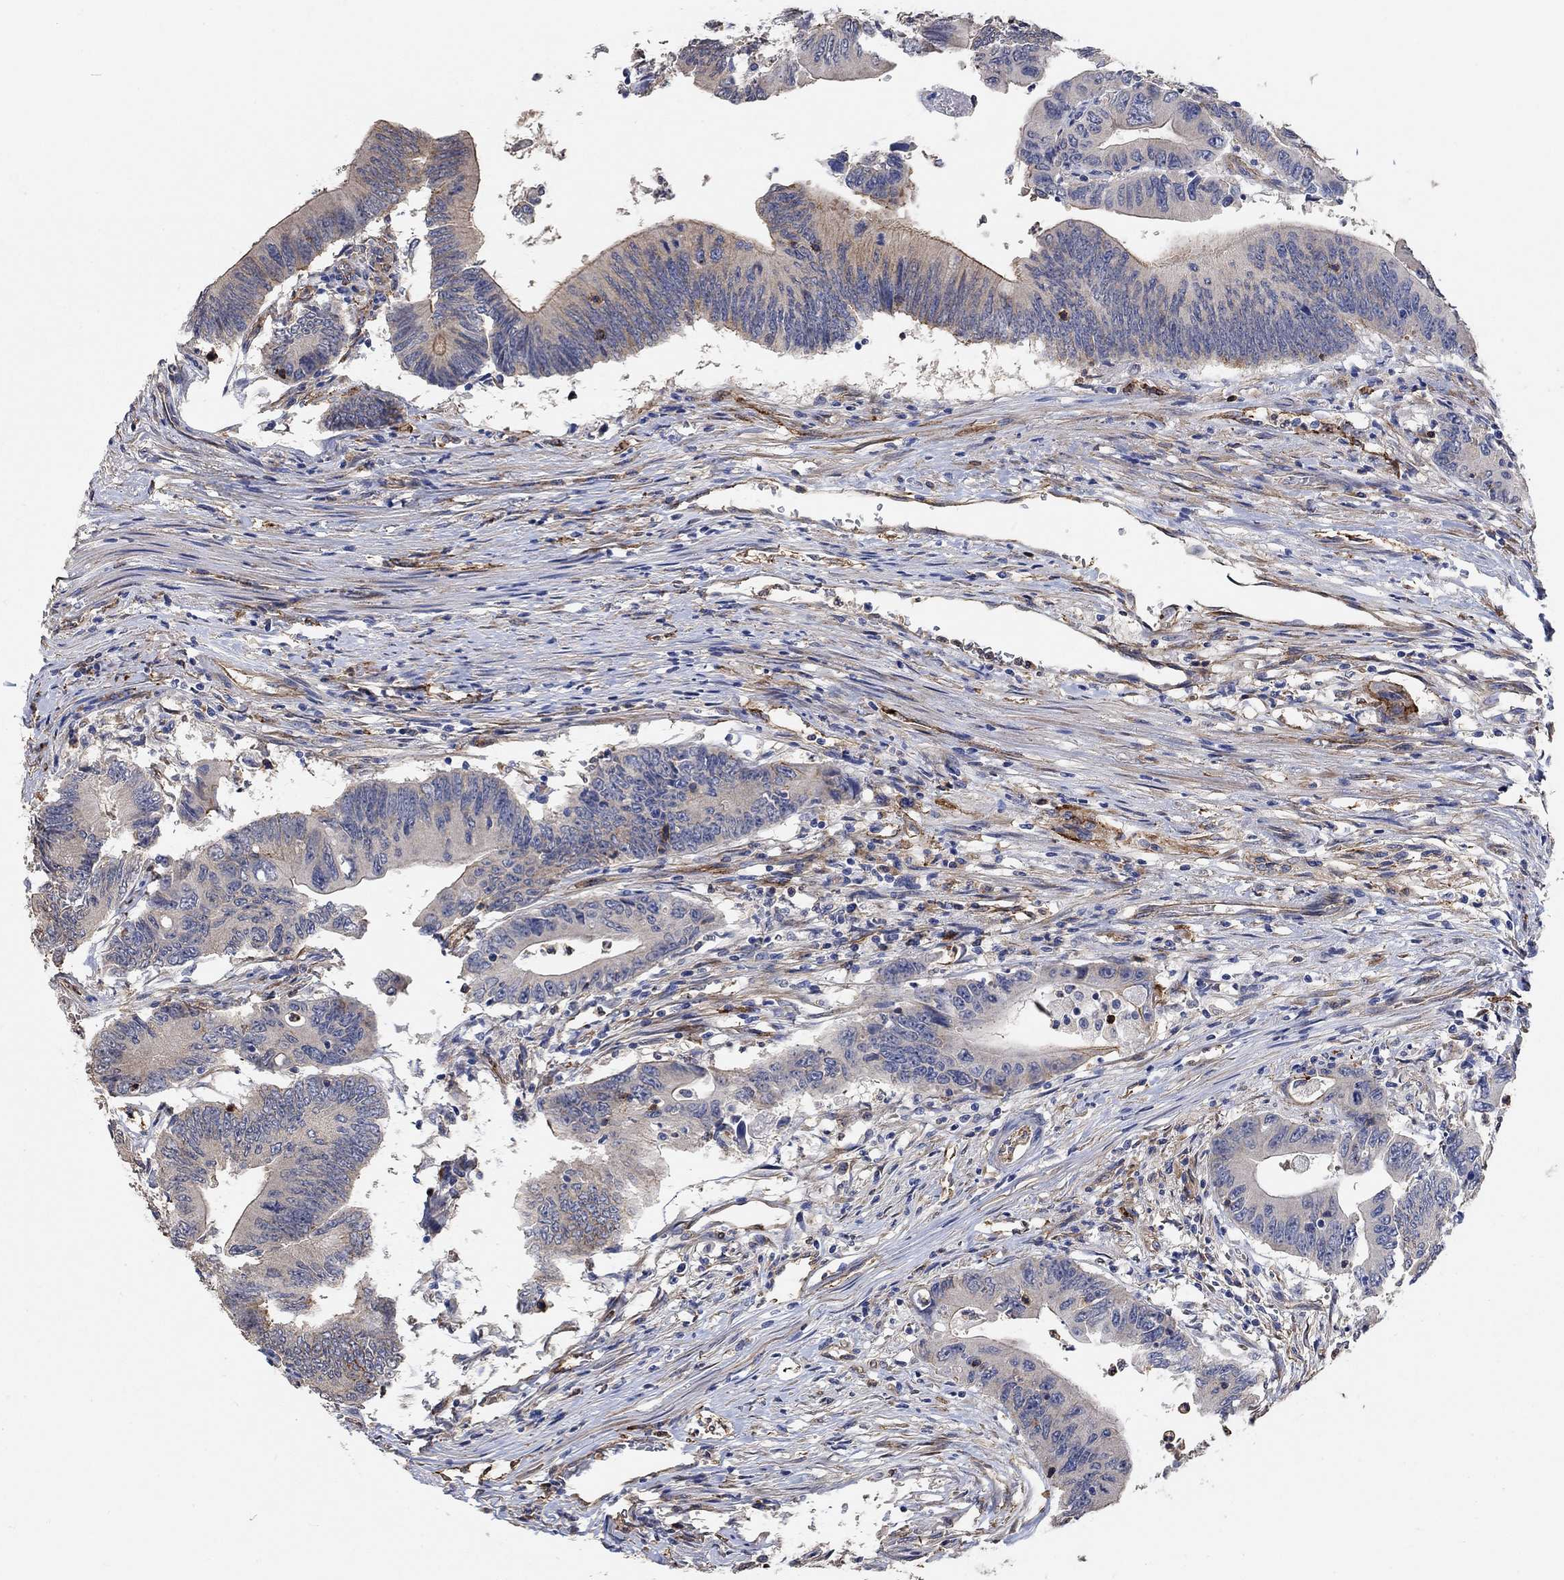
{"staining": {"intensity": "weak", "quantity": "<25%", "location": "cytoplasmic/membranous"}, "tissue": "colorectal cancer", "cell_type": "Tumor cells", "image_type": "cancer", "snomed": [{"axis": "morphology", "description": "Adenocarcinoma, NOS"}, {"axis": "topography", "description": "Colon"}], "caption": "Colorectal cancer (adenocarcinoma) was stained to show a protein in brown. There is no significant expression in tumor cells.", "gene": "SYT16", "patient": {"sex": "female", "age": 90}}